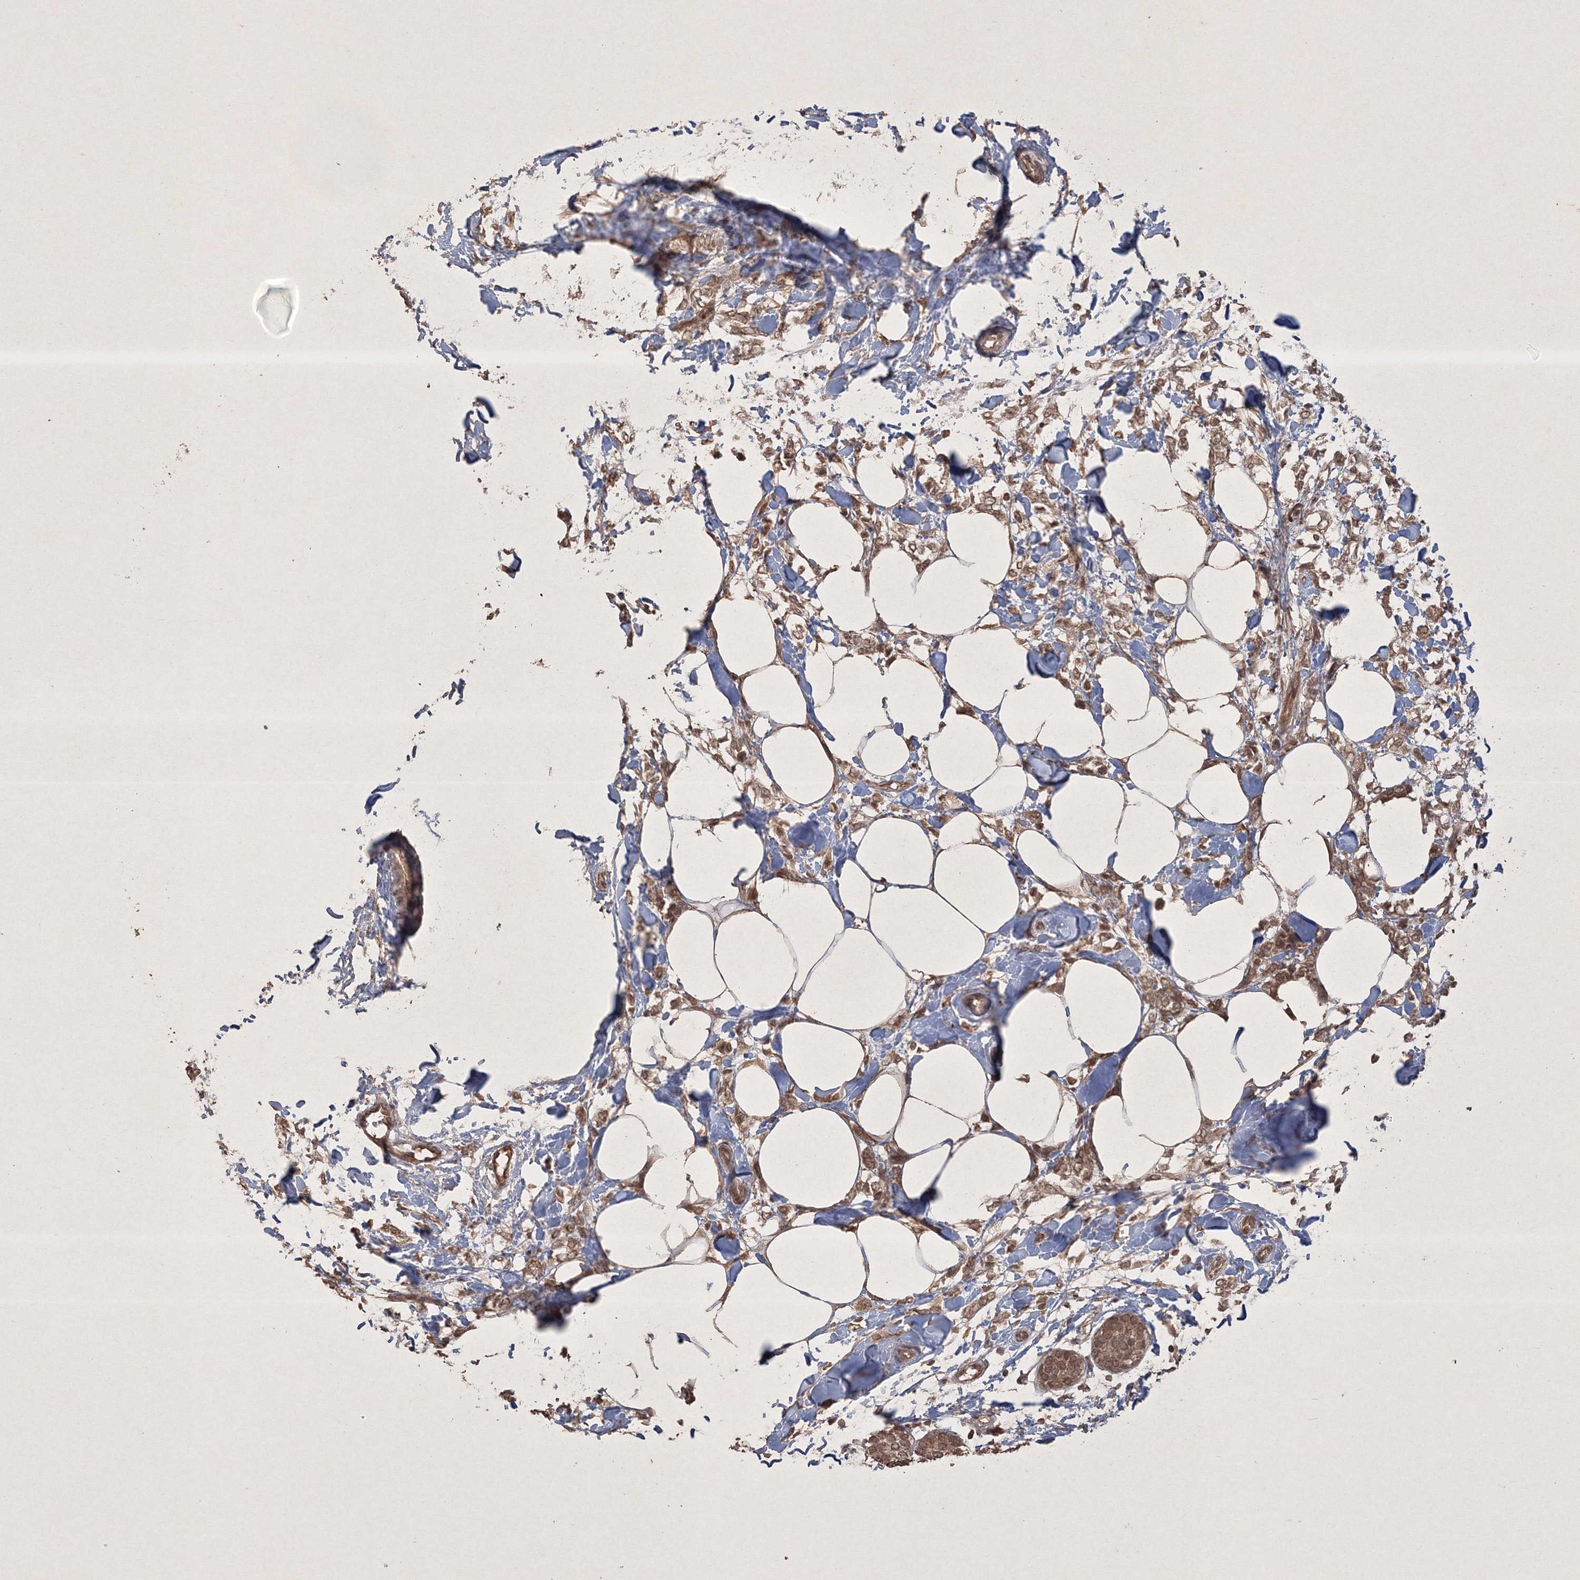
{"staining": {"intensity": "weak", "quantity": ">75%", "location": "cytoplasmic/membranous"}, "tissue": "breast cancer", "cell_type": "Tumor cells", "image_type": "cancer", "snomed": [{"axis": "morphology", "description": "Lobular carcinoma, in situ"}, {"axis": "morphology", "description": "Lobular carcinoma"}, {"axis": "topography", "description": "Breast"}], "caption": "Weak cytoplasmic/membranous protein expression is present in about >75% of tumor cells in breast lobular carcinoma in situ. Using DAB (3,3'-diaminobenzidine) (brown) and hematoxylin (blue) stains, captured at high magnification using brightfield microscopy.", "gene": "PELI3", "patient": {"sex": "female", "age": 41}}